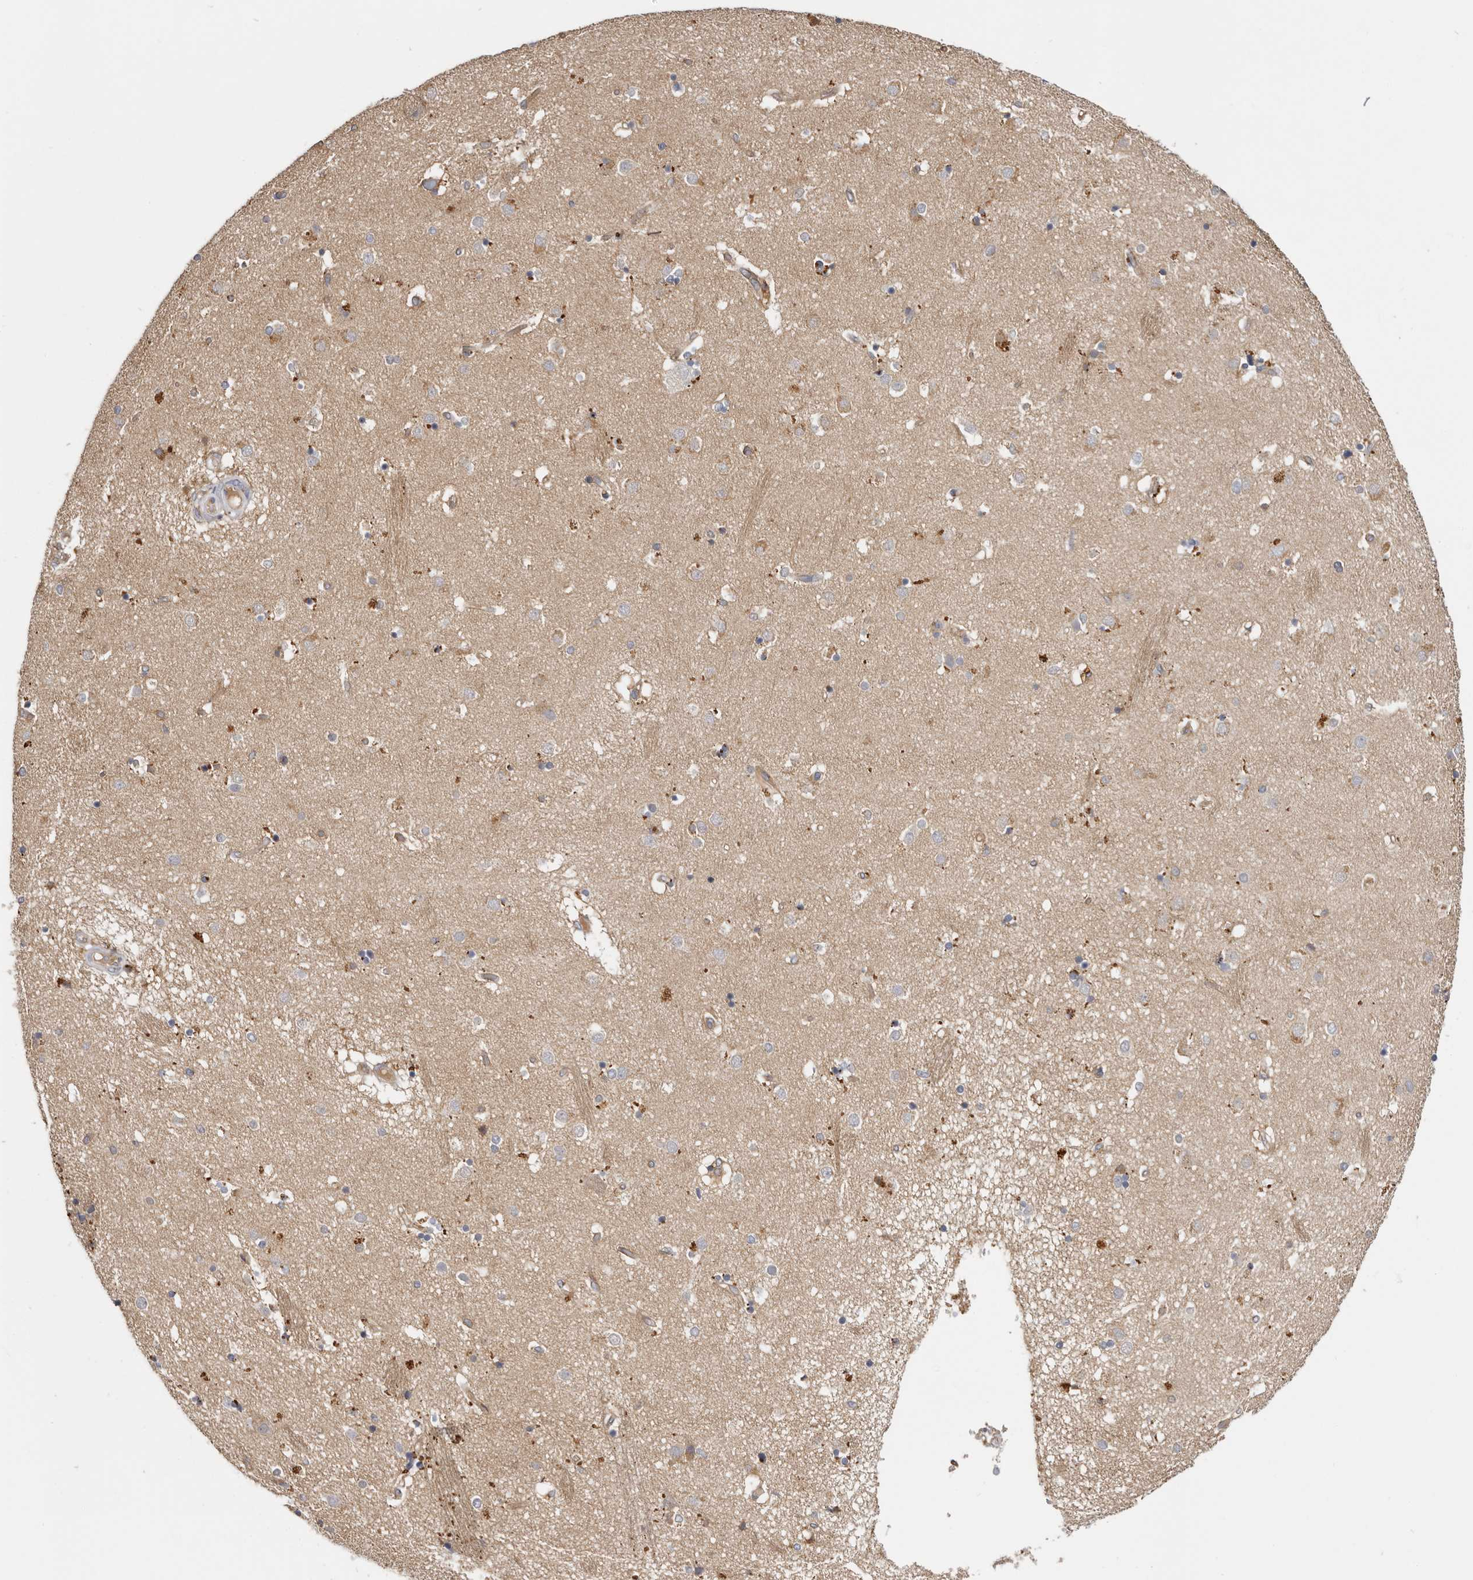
{"staining": {"intensity": "negative", "quantity": "none", "location": "none"}, "tissue": "caudate", "cell_type": "Glial cells", "image_type": "normal", "snomed": [{"axis": "morphology", "description": "Normal tissue, NOS"}, {"axis": "topography", "description": "Lateral ventricle wall"}], "caption": "A histopathology image of caudate stained for a protein shows no brown staining in glial cells.", "gene": "INKA2", "patient": {"sex": "male", "age": 70}}